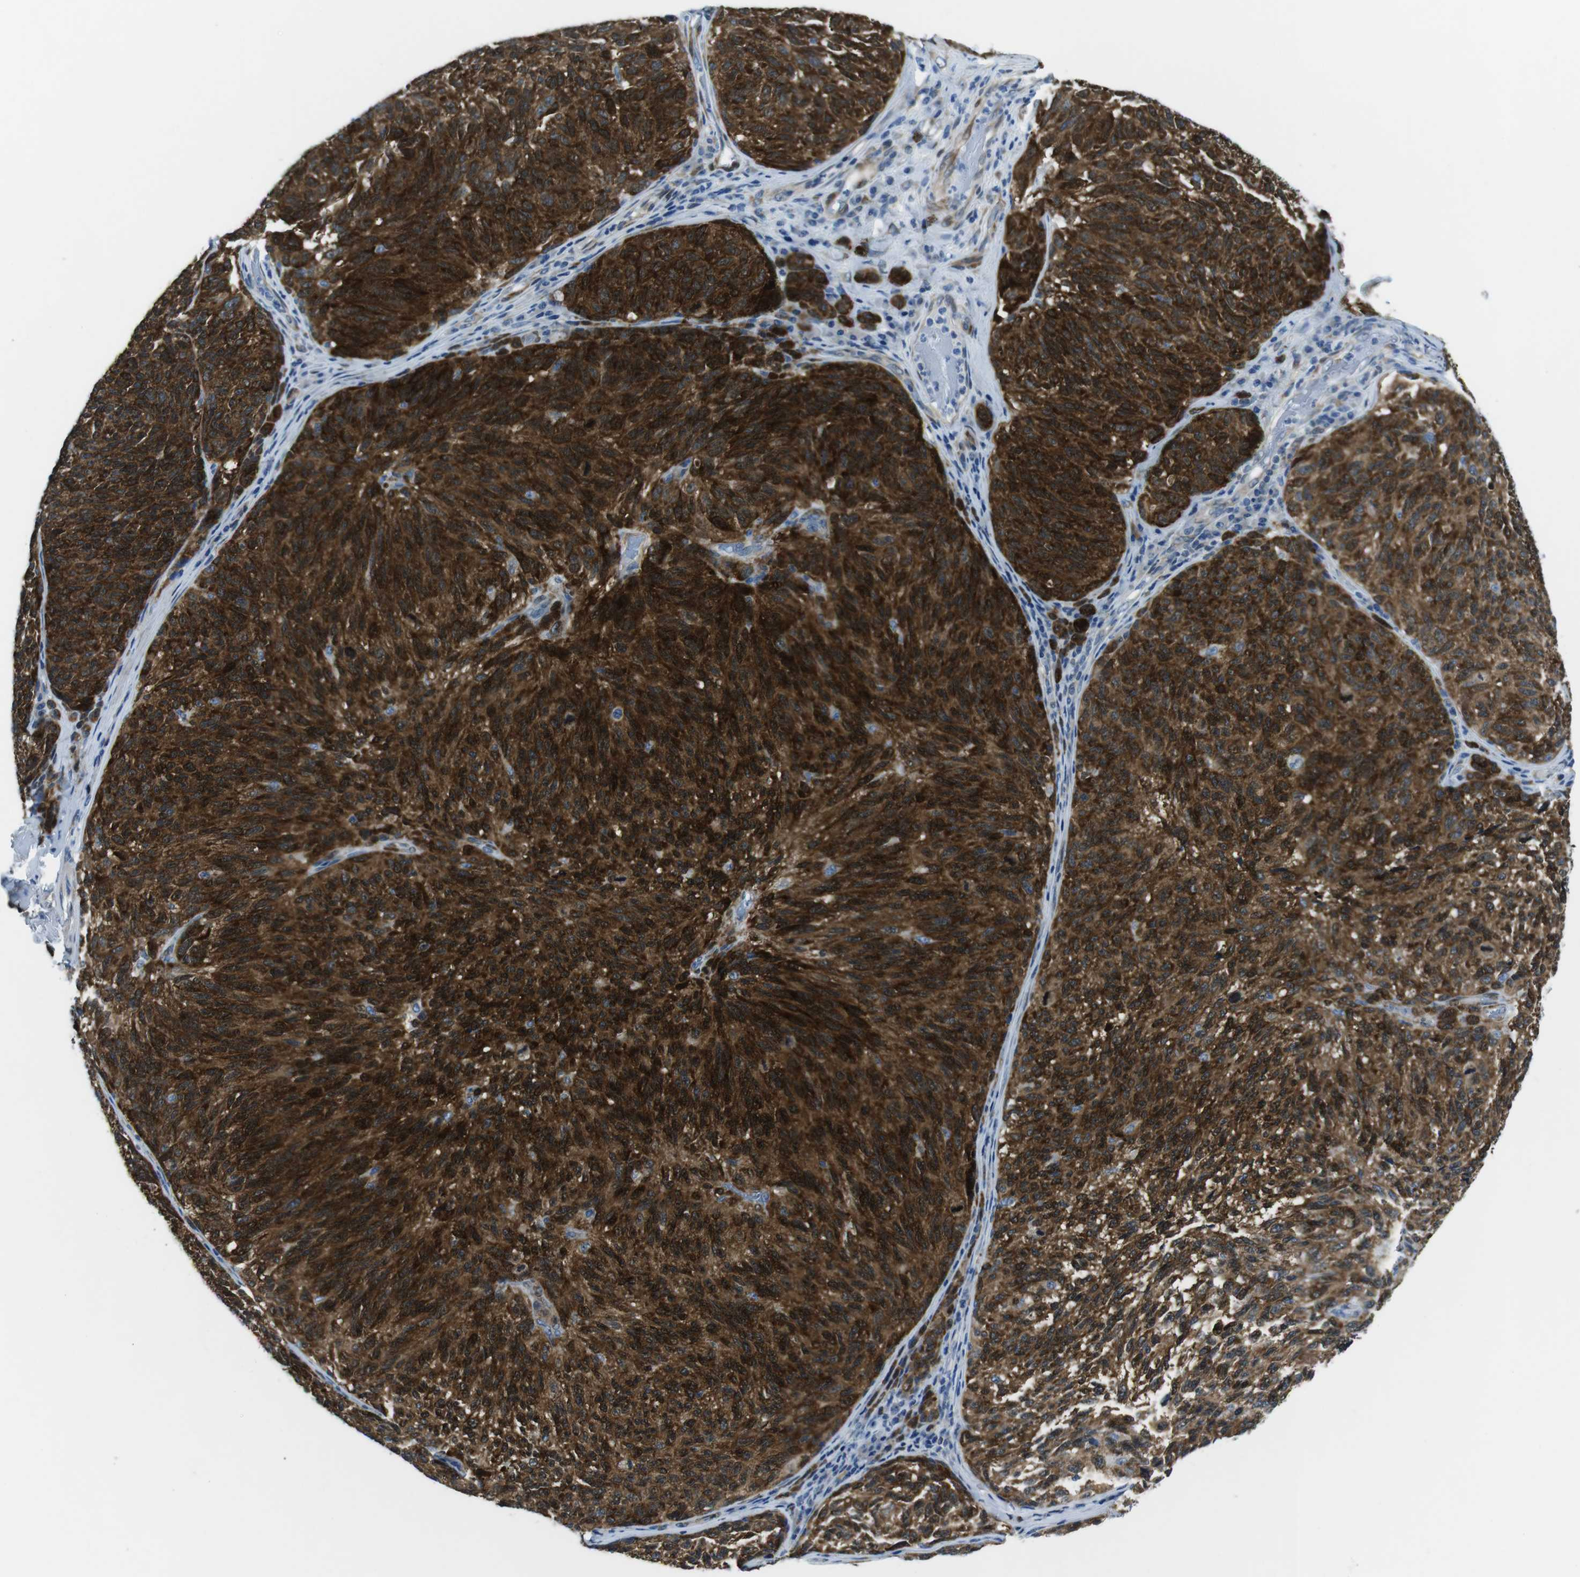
{"staining": {"intensity": "strong", "quantity": ">75%", "location": "cytoplasmic/membranous"}, "tissue": "melanoma", "cell_type": "Tumor cells", "image_type": "cancer", "snomed": [{"axis": "morphology", "description": "Malignant melanoma, NOS"}, {"axis": "topography", "description": "Skin"}], "caption": "Human melanoma stained with a brown dye displays strong cytoplasmic/membranous positive staining in about >75% of tumor cells.", "gene": "PHLDA1", "patient": {"sex": "female", "age": 73}}